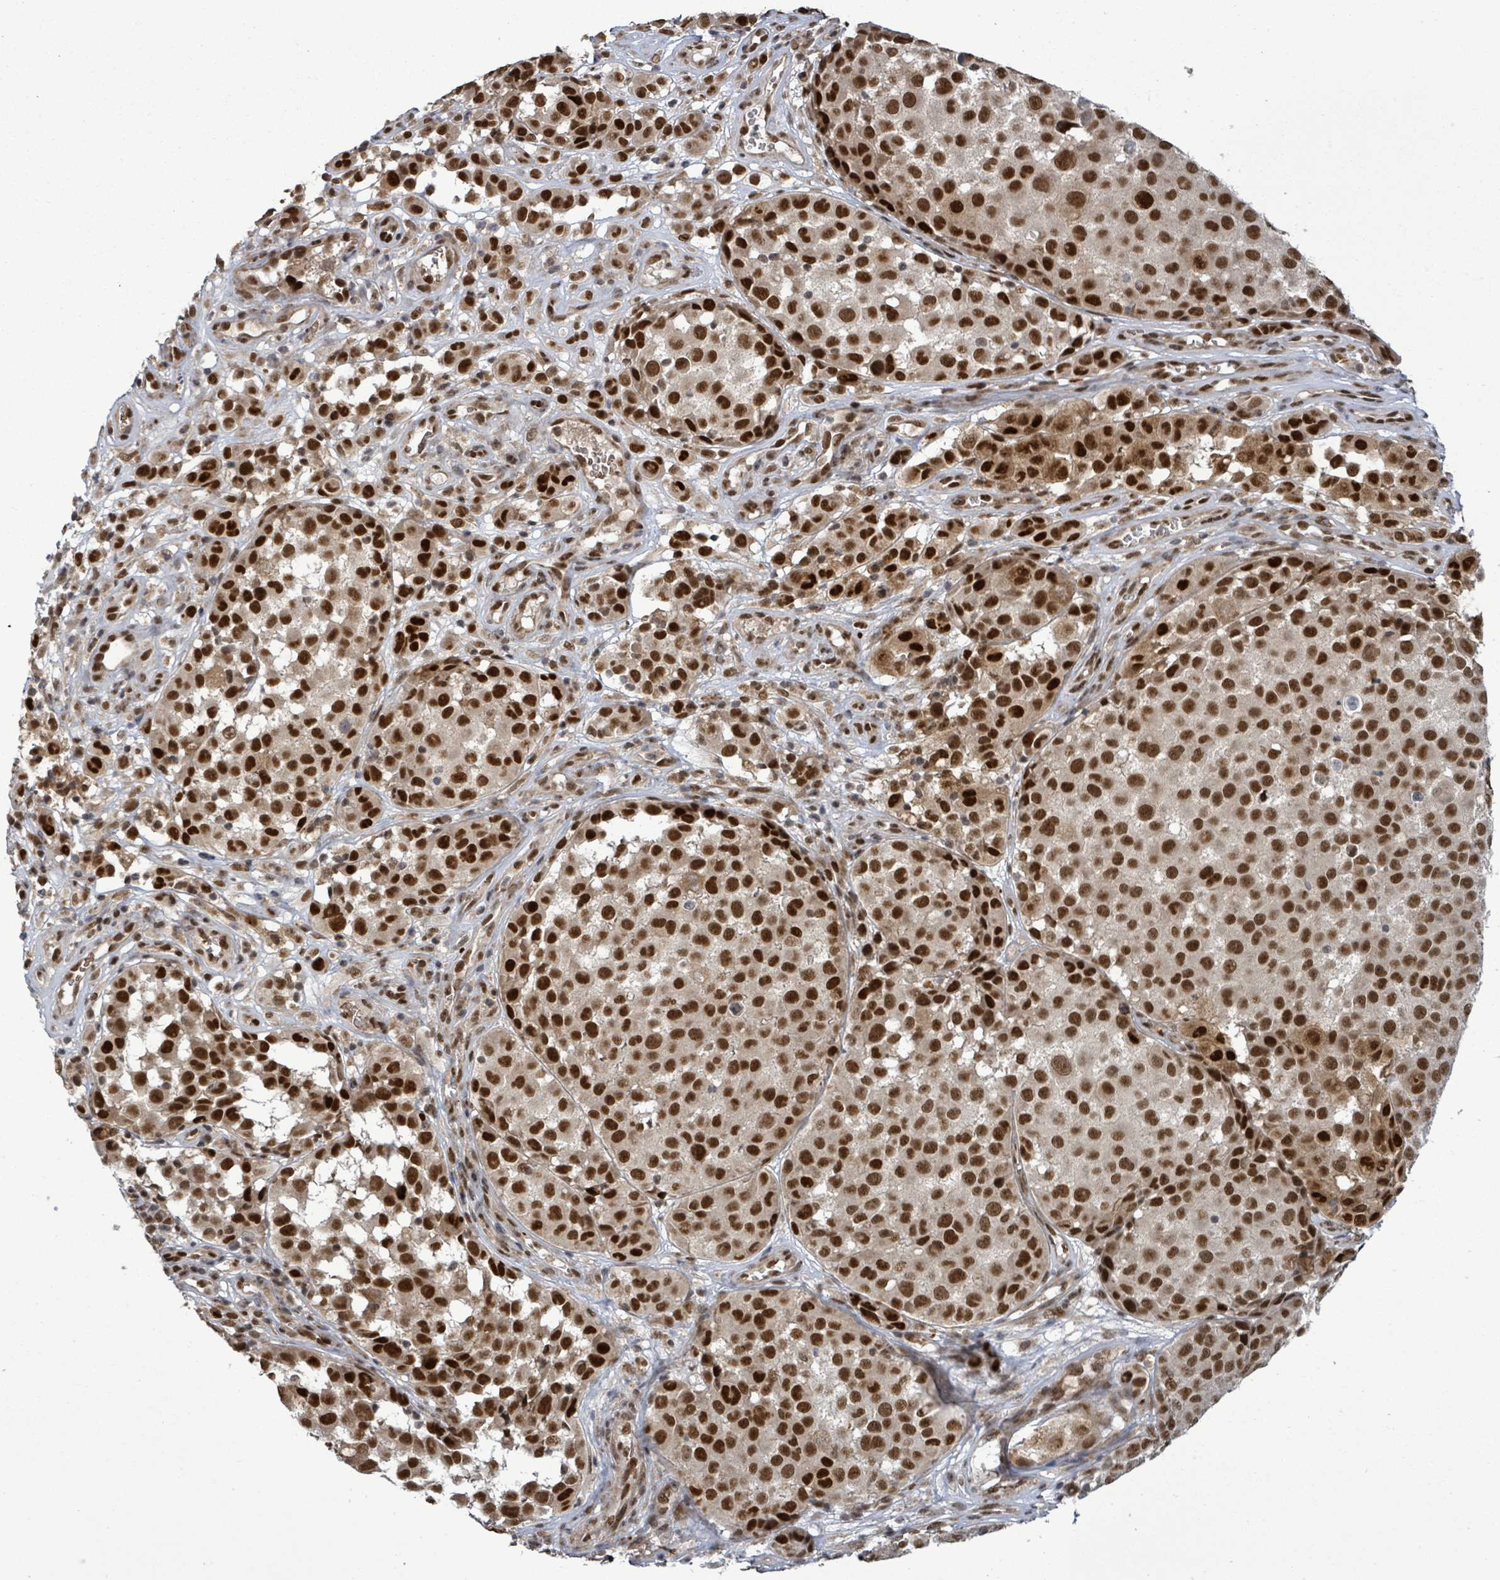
{"staining": {"intensity": "strong", "quantity": ">75%", "location": "nuclear"}, "tissue": "melanoma", "cell_type": "Tumor cells", "image_type": "cancer", "snomed": [{"axis": "morphology", "description": "Malignant melanoma, NOS"}, {"axis": "topography", "description": "Skin"}], "caption": "Malignant melanoma stained with a protein marker displays strong staining in tumor cells.", "gene": "PATZ1", "patient": {"sex": "male", "age": 64}}